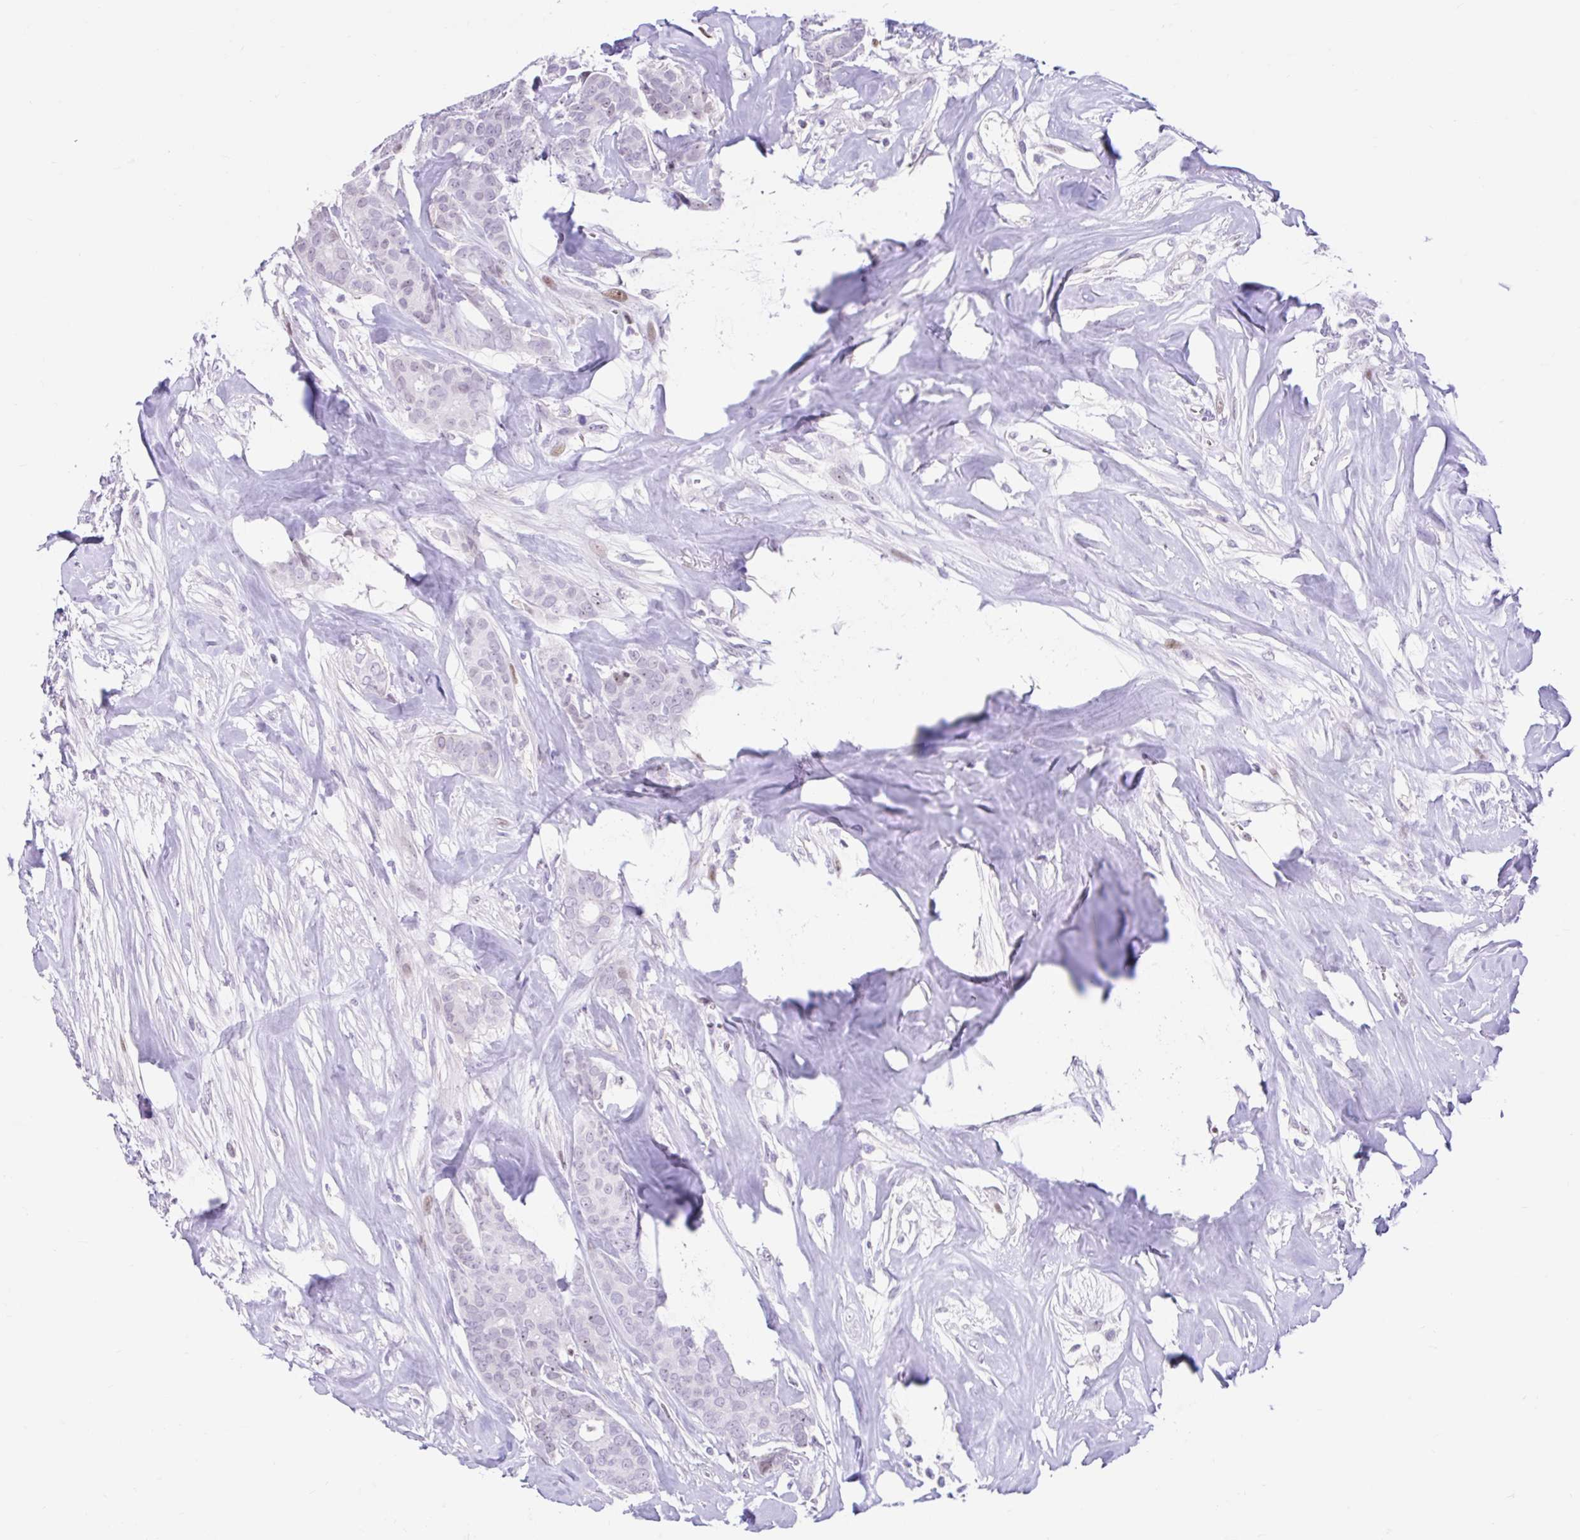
{"staining": {"intensity": "negative", "quantity": "none", "location": "none"}, "tissue": "breast cancer", "cell_type": "Tumor cells", "image_type": "cancer", "snomed": [{"axis": "morphology", "description": "Duct carcinoma"}, {"axis": "topography", "description": "Breast"}], "caption": "An IHC photomicrograph of intraductal carcinoma (breast) is shown. There is no staining in tumor cells of intraductal carcinoma (breast).", "gene": "NHLH2", "patient": {"sex": "female", "age": 84}}